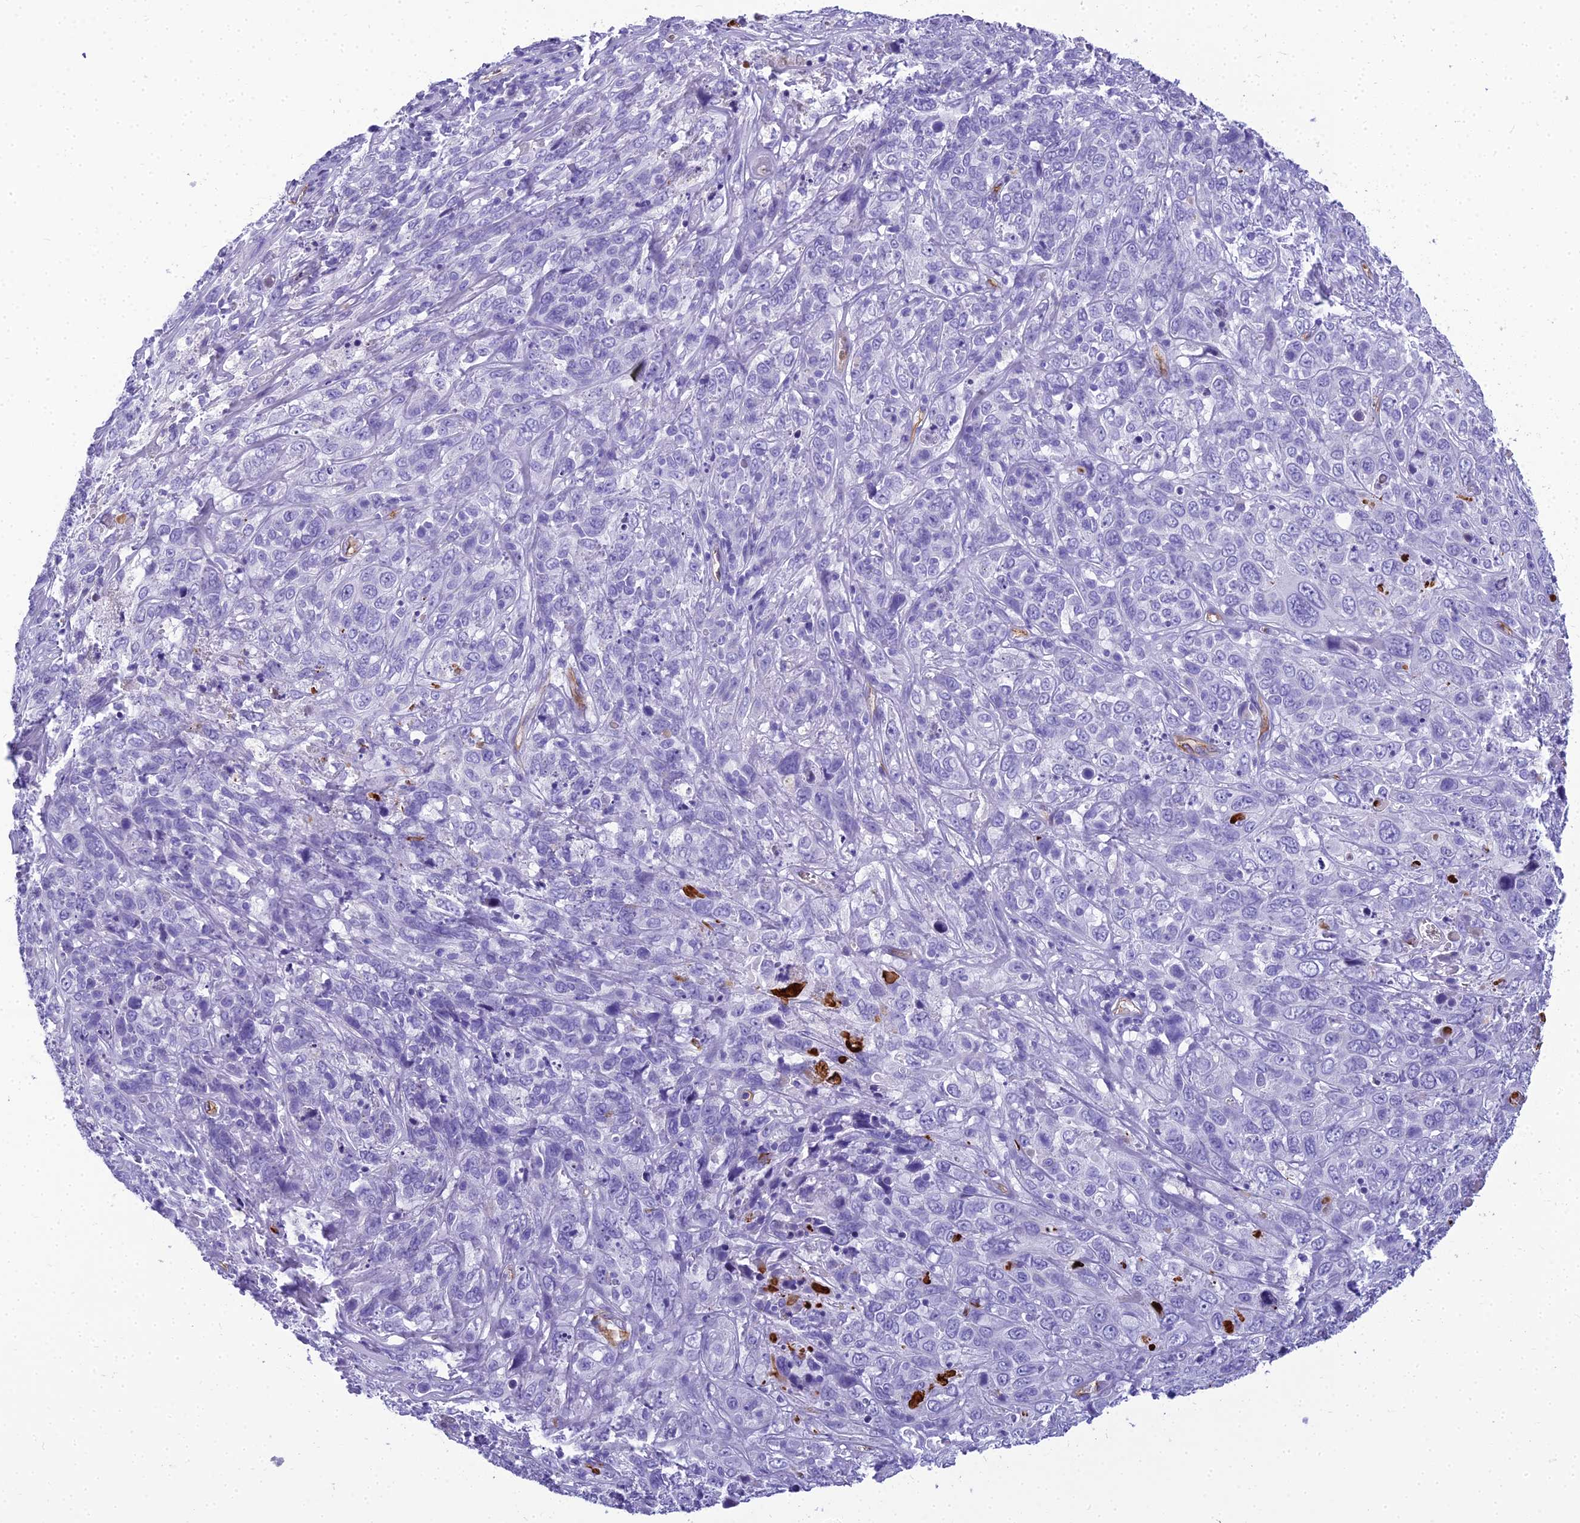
{"staining": {"intensity": "negative", "quantity": "none", "location": "none"}, "tissue": "cervical cancer", "cell_type": "Tumor cells", "image_type": "cancer", "snomed": [{"axis": "morphology", "description": "Squamous cell carcinoma, NOS"}, {"axis": "topography", "description": "Cervix"}], "caption": "This is an IHC photomicrograph of human cervical cancer (squamous cell carcinoma). There is no expression in tumor cells.", "gene": "NINJ1", "patient": {"sex": "female", "age": 46}}